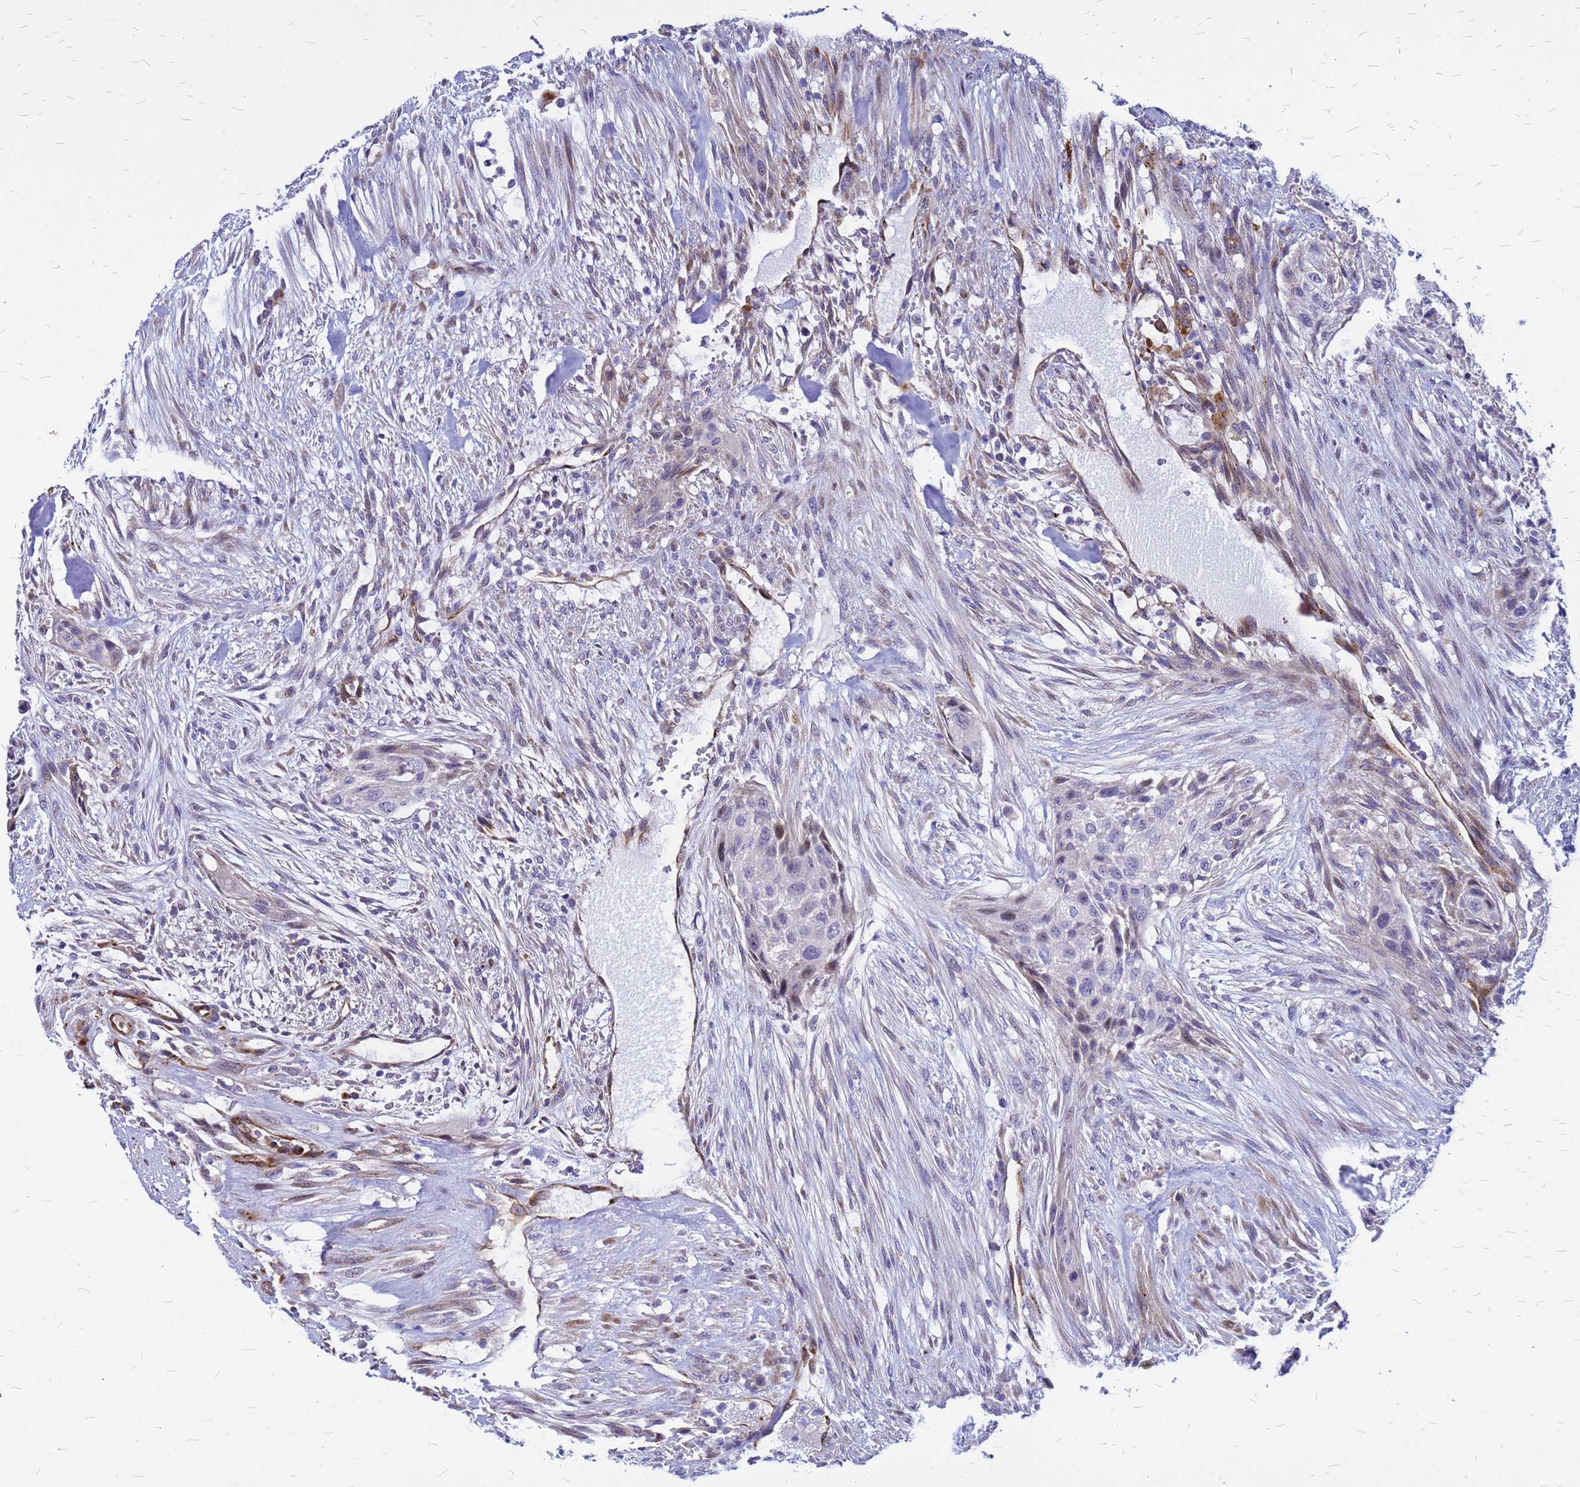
{"staining": {"intensity": "weak", "quantity": "<25%", "location": "cytoplasmic/membranous,nuclear"}, "tissue": "urothelial cancer", "cell_type": "Tumor cells", "image_type": "cancer", "snomed": [{"axis": "morphology", "description": "Urothelial carcinoma, High grade"}, {"axis": "topography", "description": "Urinary bladder"}], "caption": "DAB immunohistochemical staining of high-grade urothelial carcinoma displays no significant staining in tumor cells. Nuclei are stained in blue.", "gene": "NOSTRIN", "patient": {"sex": "male", "age": 35}}